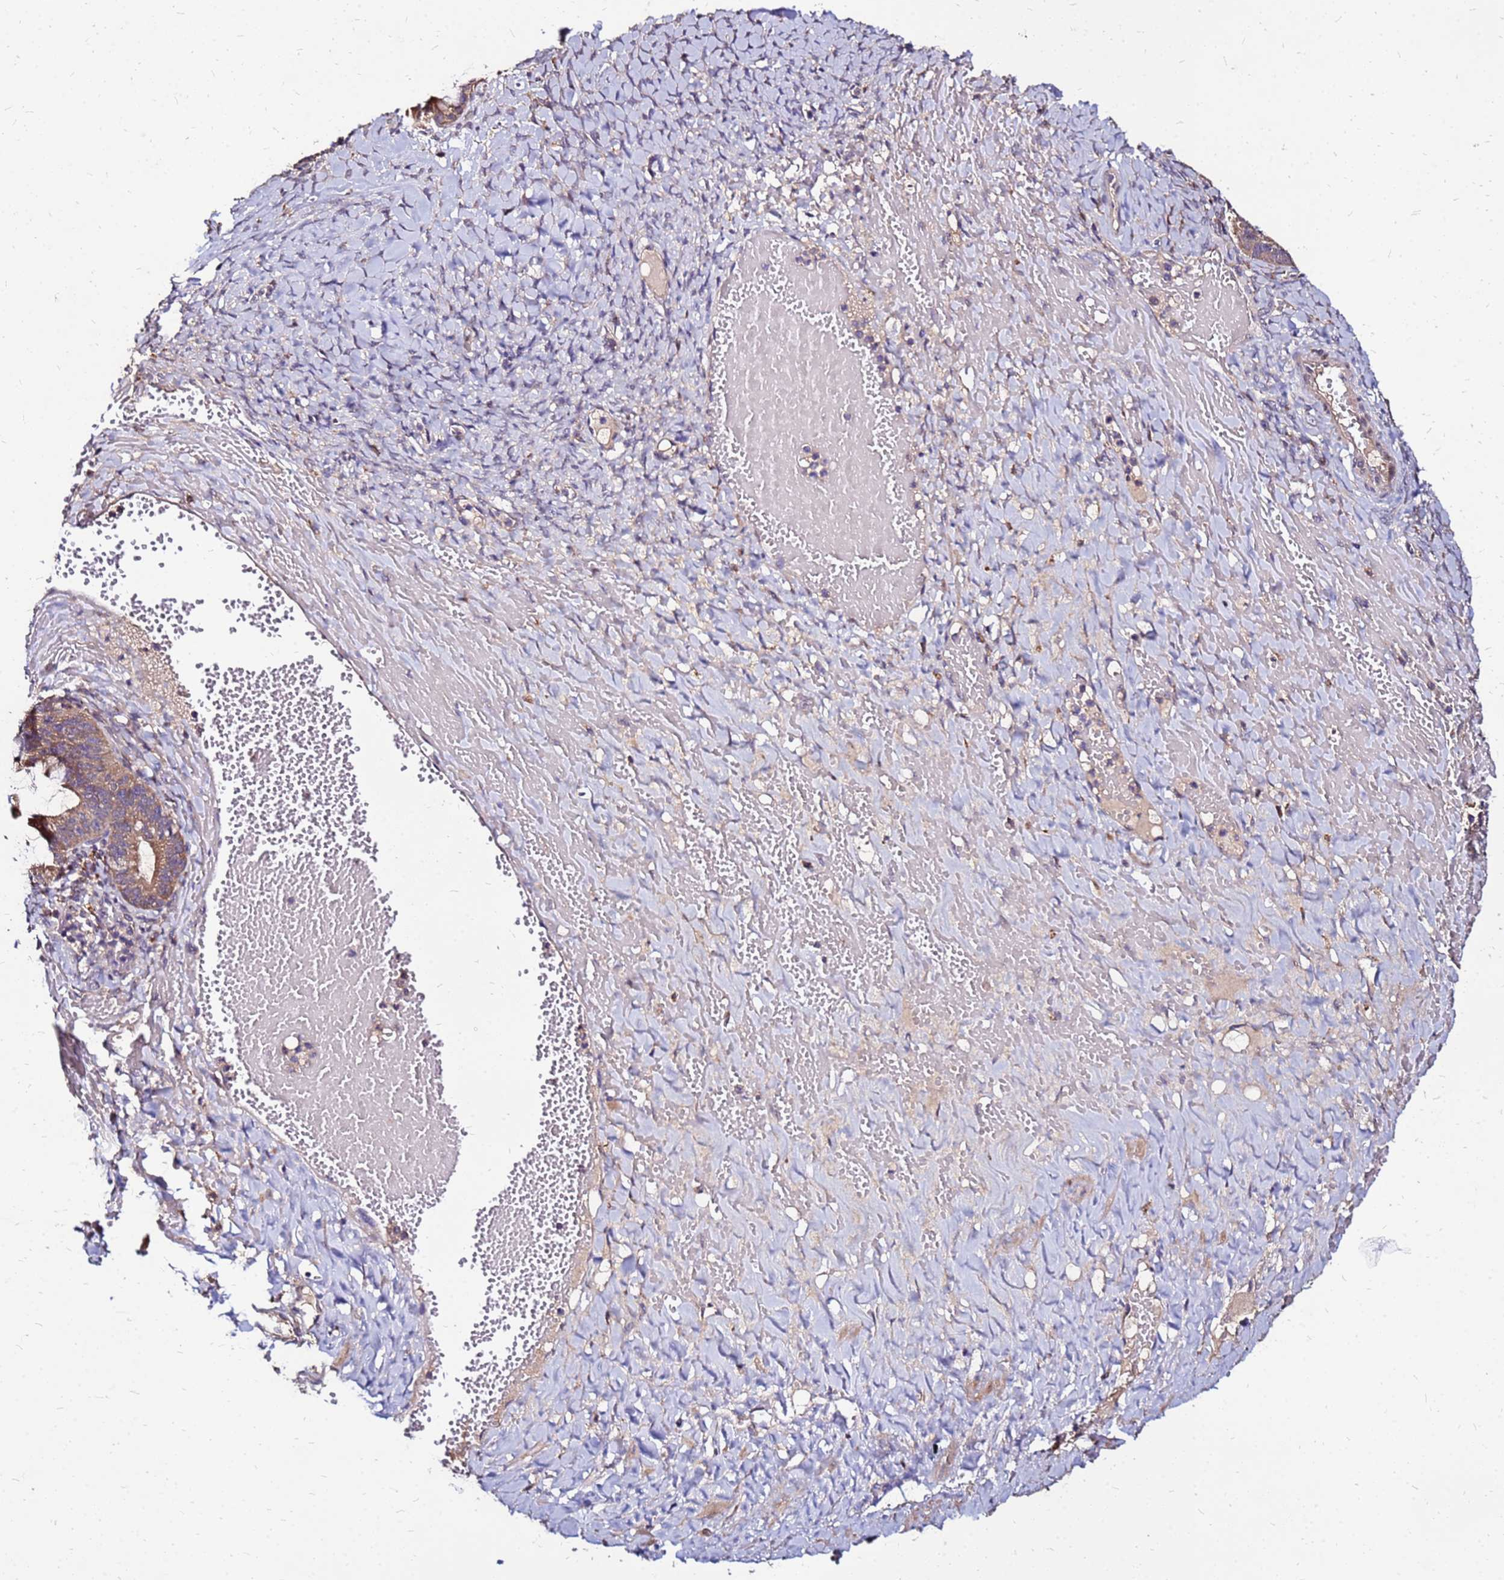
{"staining": {"intensity": "moderate", "quantity": ">75%", "location": "cytoplasmic/membranous"}, "tissue": "ovarian cancer", "cell_type": "Tumor cells", "image_type": "cancer", "snomed": [{"axis": "morphology", "description": "Cystadenocarcinoma, mucinous, NOS"}, {"axis": "topography", "description": "Ovary"}], "caption": "This is an image of immunohistochemistry staining of mucinous cystadenocarcinoma (ovarian), which shows moderate positivity in the cytoplasmic/membranous of tumor cells.", "gene": "ARHGEF5", "patient": {"sex": "female", "age": 73}}